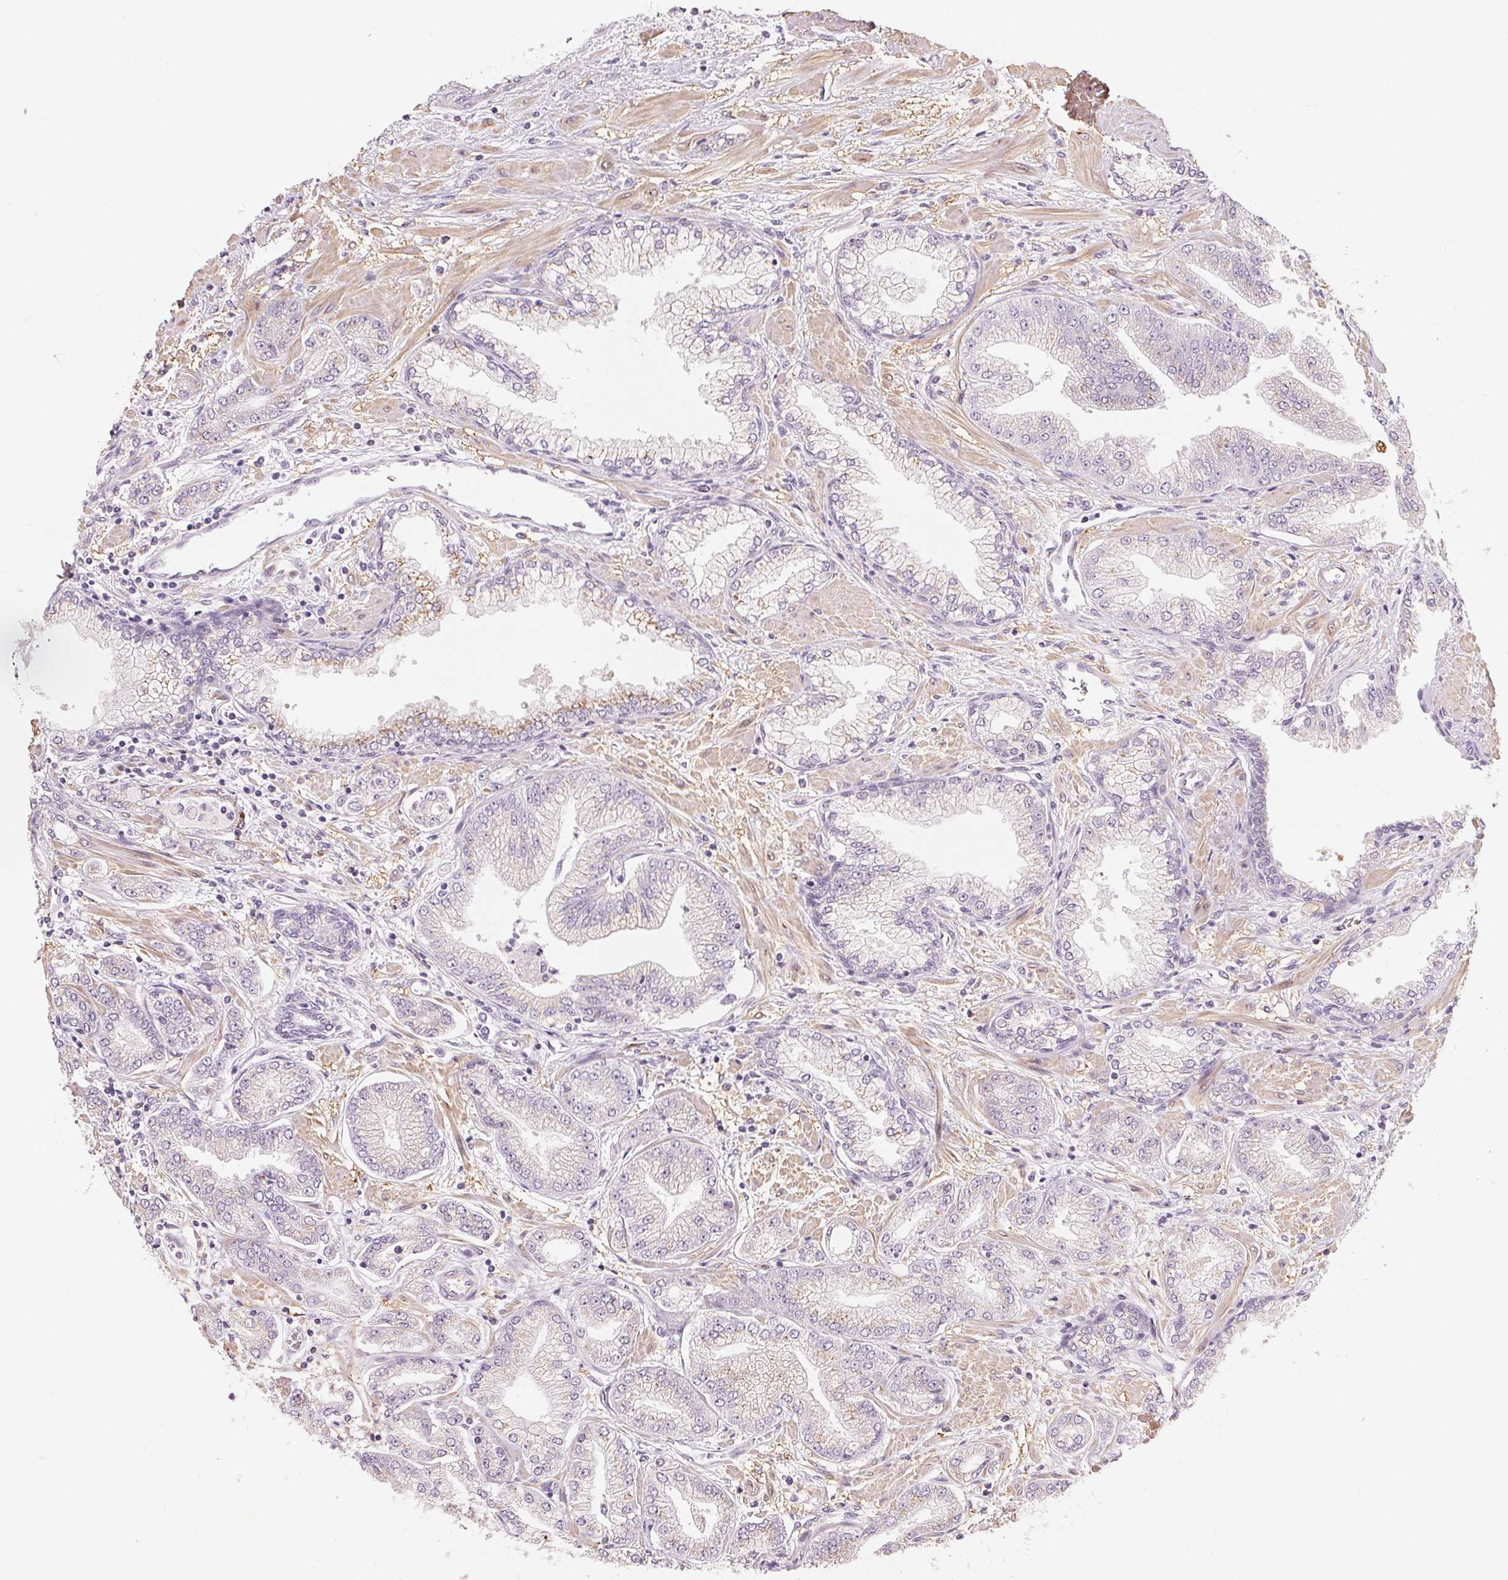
{"staining": {"intensity": "moderate", "quantity": "25%-75%", "location": "cytoplasmic/membranous"}, "tissue": "prostate cancer", "cell_type": "Tumor cells", "image_type": "cancer", "snomed": [{"axis": "morphology", "description": "Adenocarcinoma, Low grade"}, {"axis": "topography", "description": "Prostate"}], "caption": "Tumor cells reveal medium levels of moderate cytoplasmic/membranous positivity in about 25%-75% of cells in low-grade adenocarcinoma (prostate). (Stains: DAB in brown, nuclei in blue, Microscopy: brightfield microscopy at high magnification).", "gene": "DRAM2", "patient": {"sex": "male", "age": 55}}